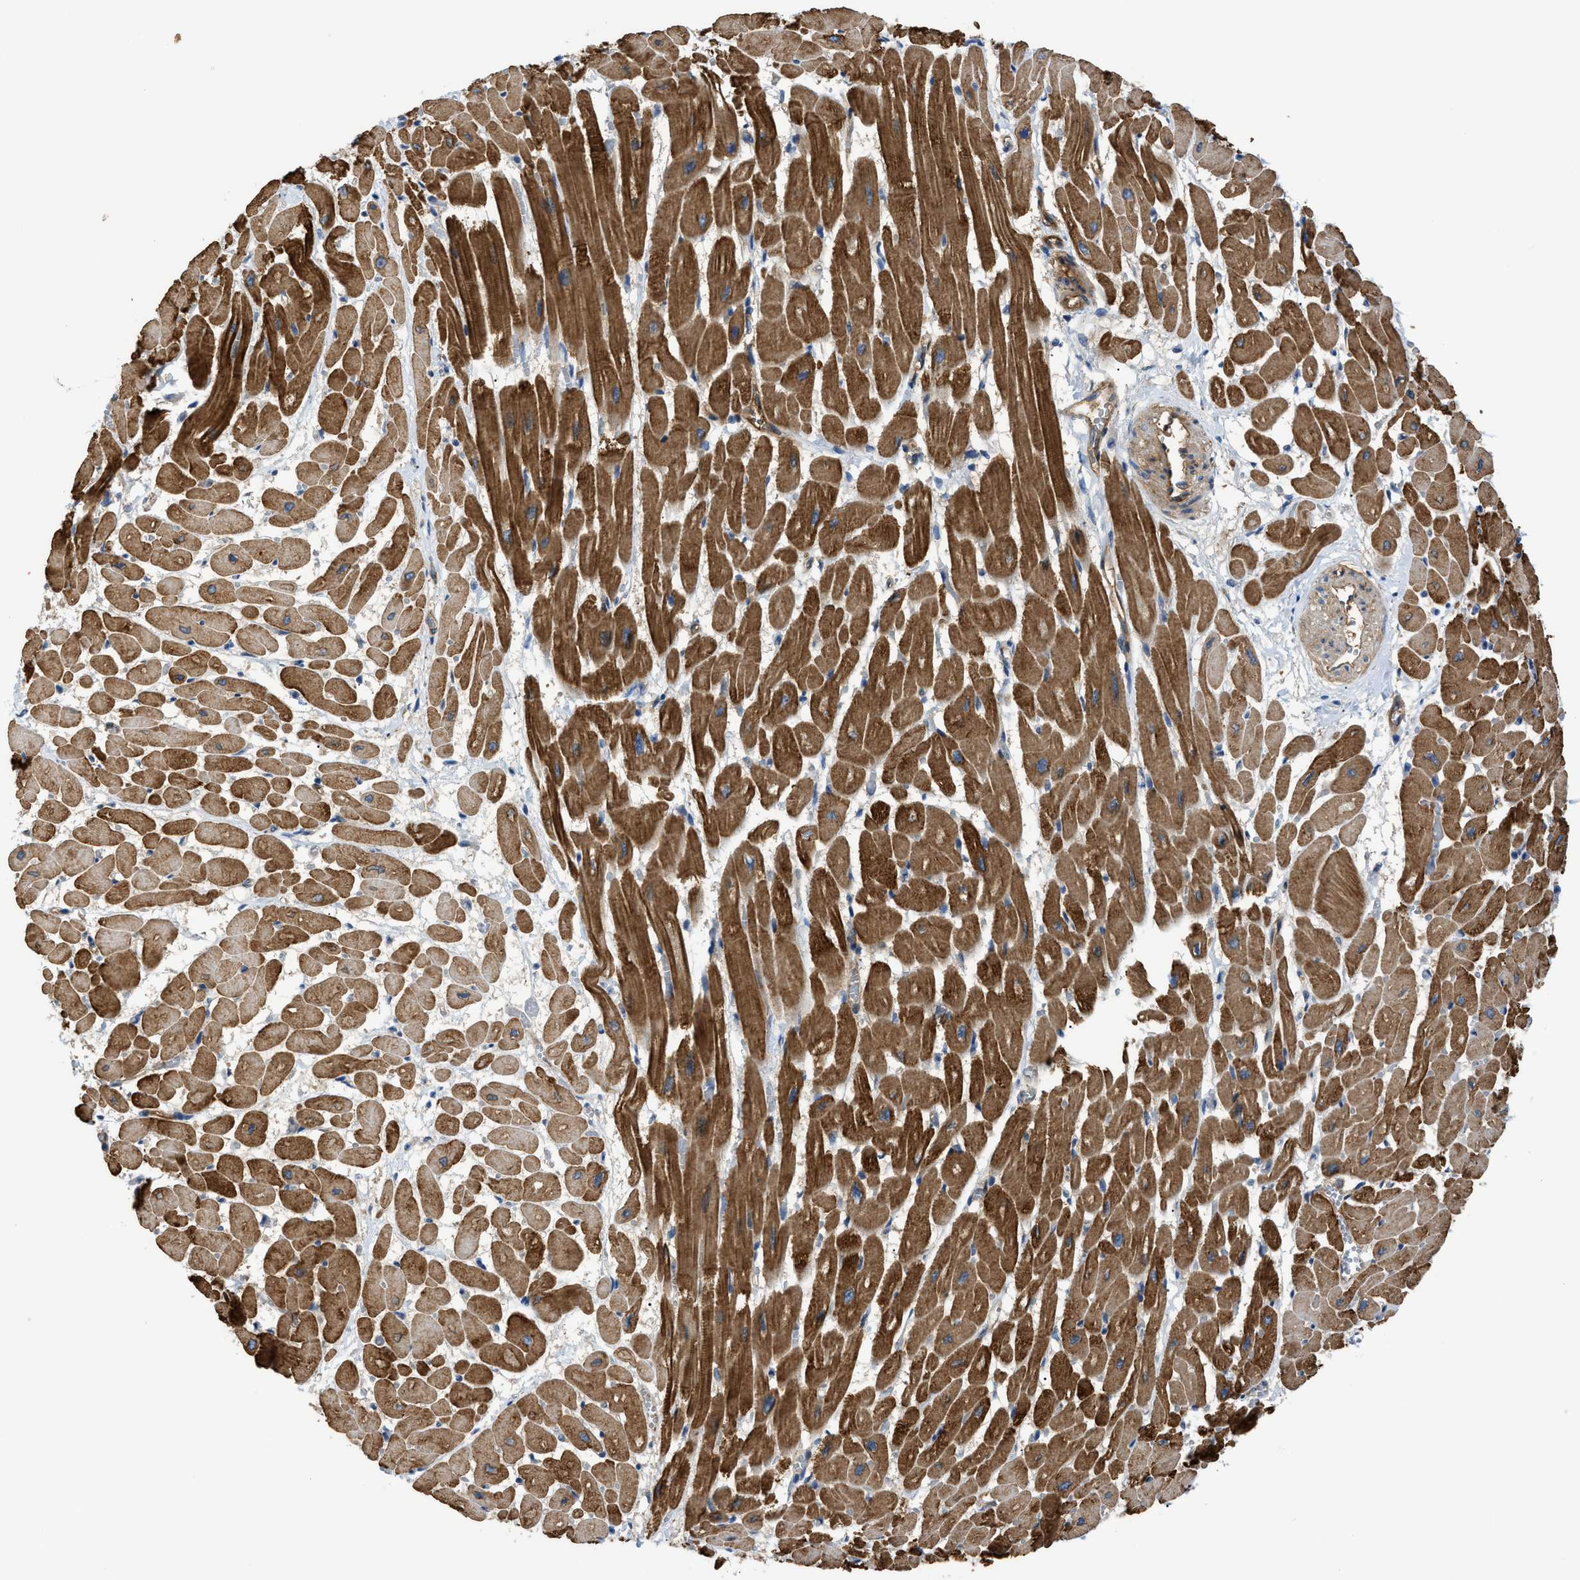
{"staining": {"intensity": "strong", "quantity": "25%-75%", "location": "cytoplasmic/membranous"}, "tissue": "heart muscle", "cell_type": "Cardiomyocytes", "image_type": "normal", "snomed": [{"axis": "morphology", "description": "Normal tissue, NOS"}, {"axis": "topography", "description": "Heart"}], "caption": "This is a micrograph of immunohistochemistry (IHC) staining of normal heart muscle, which shows strong expression in the cytoplasmic/membranous of cardiomyocytes.", "gene": "TRAK2", "patient": {"sex": "male", "age": 45}}